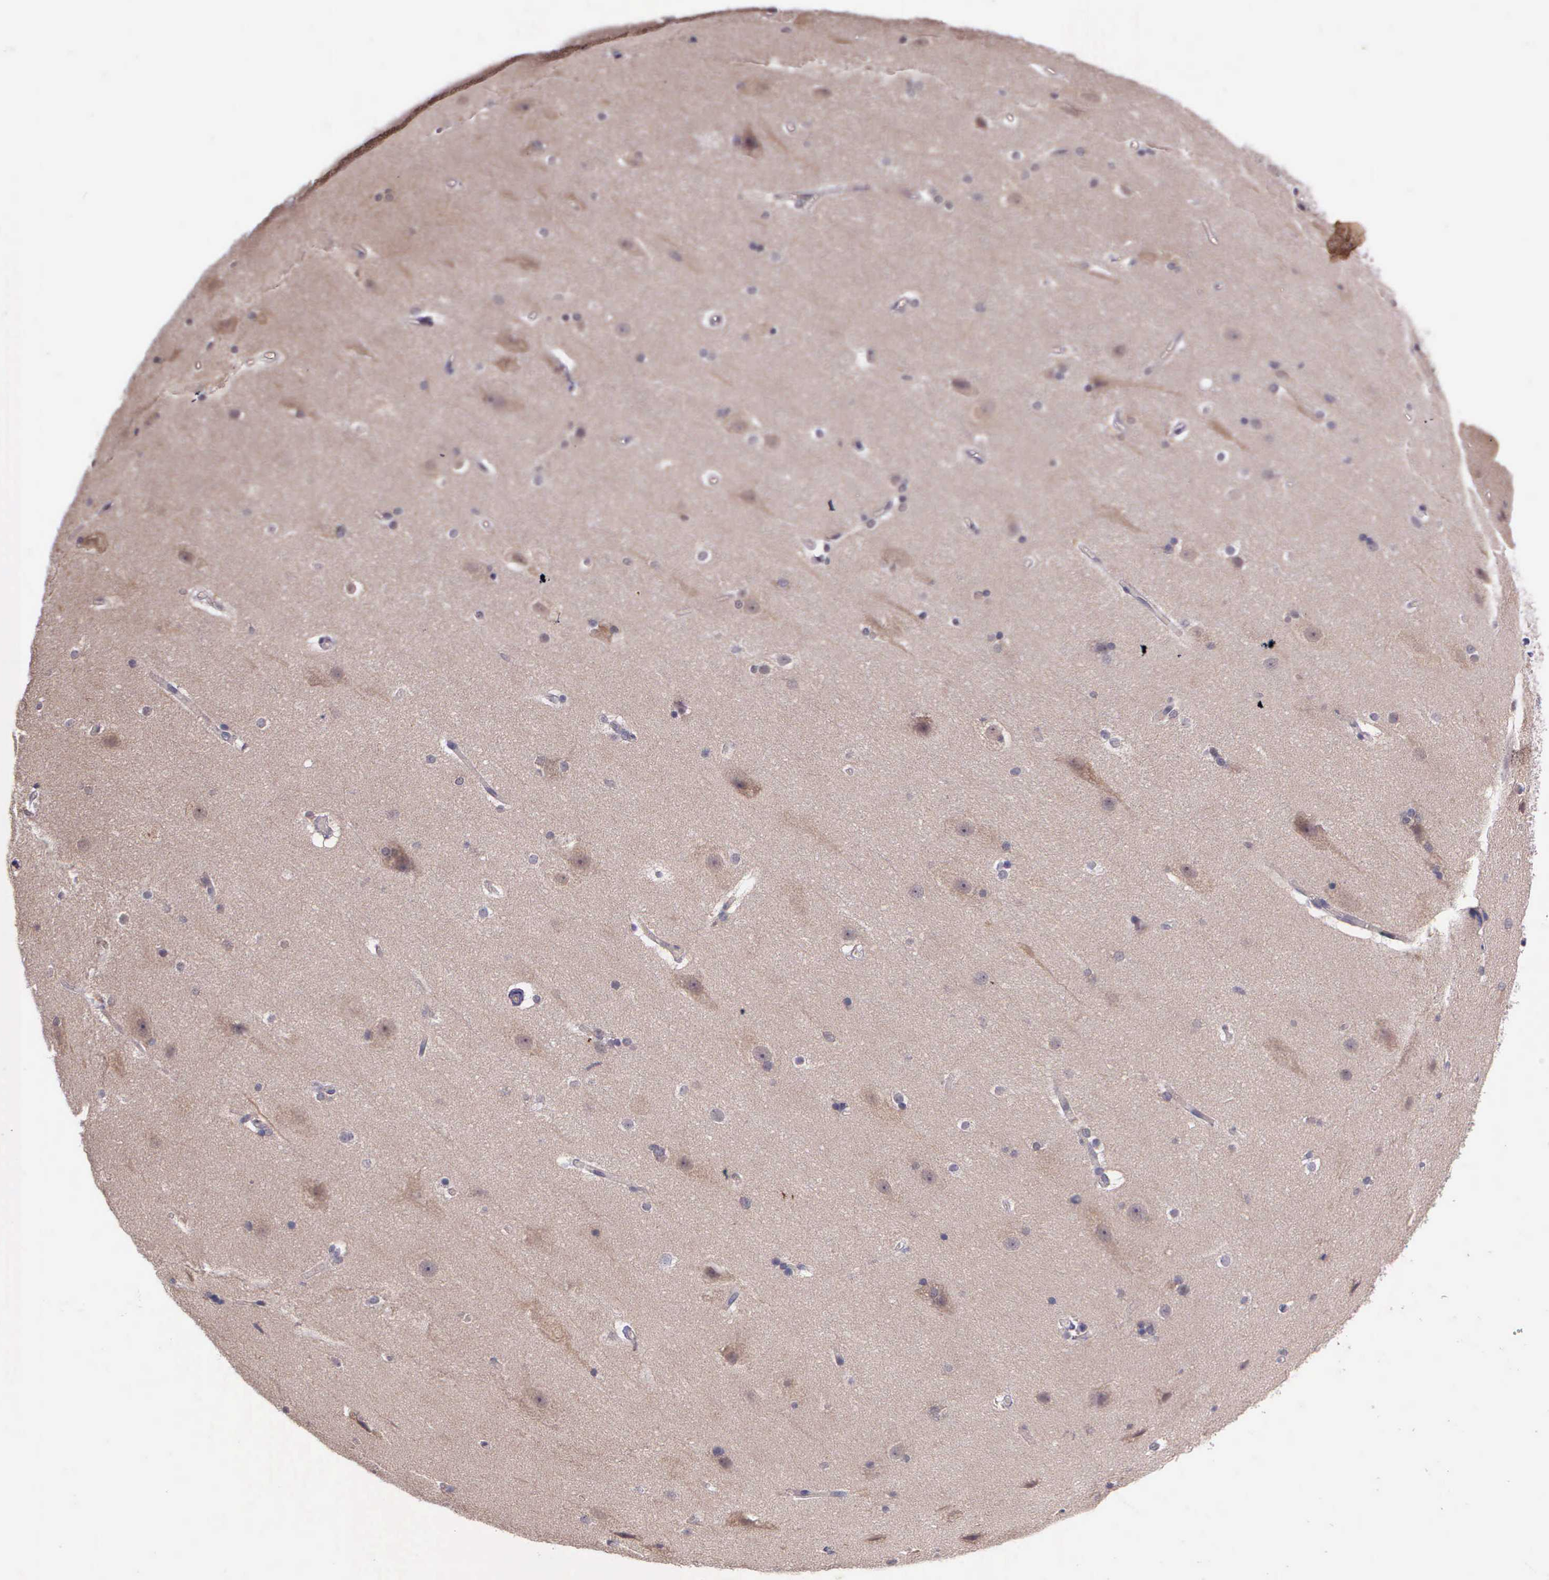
{"staining": {"intensity": "negative", "quantity": "none", "location": "none"}, "tissue": "cerebral cortex", "cell_type": "Endothelial cells", "image_type": "normal", "snomed": [{"axis": "morphology", "description": "Normal tissue, NOS"}, {"axis": "topography", "description": "Cerebral cortex"}, {"axis": "topography", "description": "Hippocampus"}], "caption": "This is a micrograph of IHC staining of unremarkable cerebral cortex, which shows no expression in endothelial cells.", "gene": "IGBP1P2", "patient": {"sex": "female", "age": 19}}